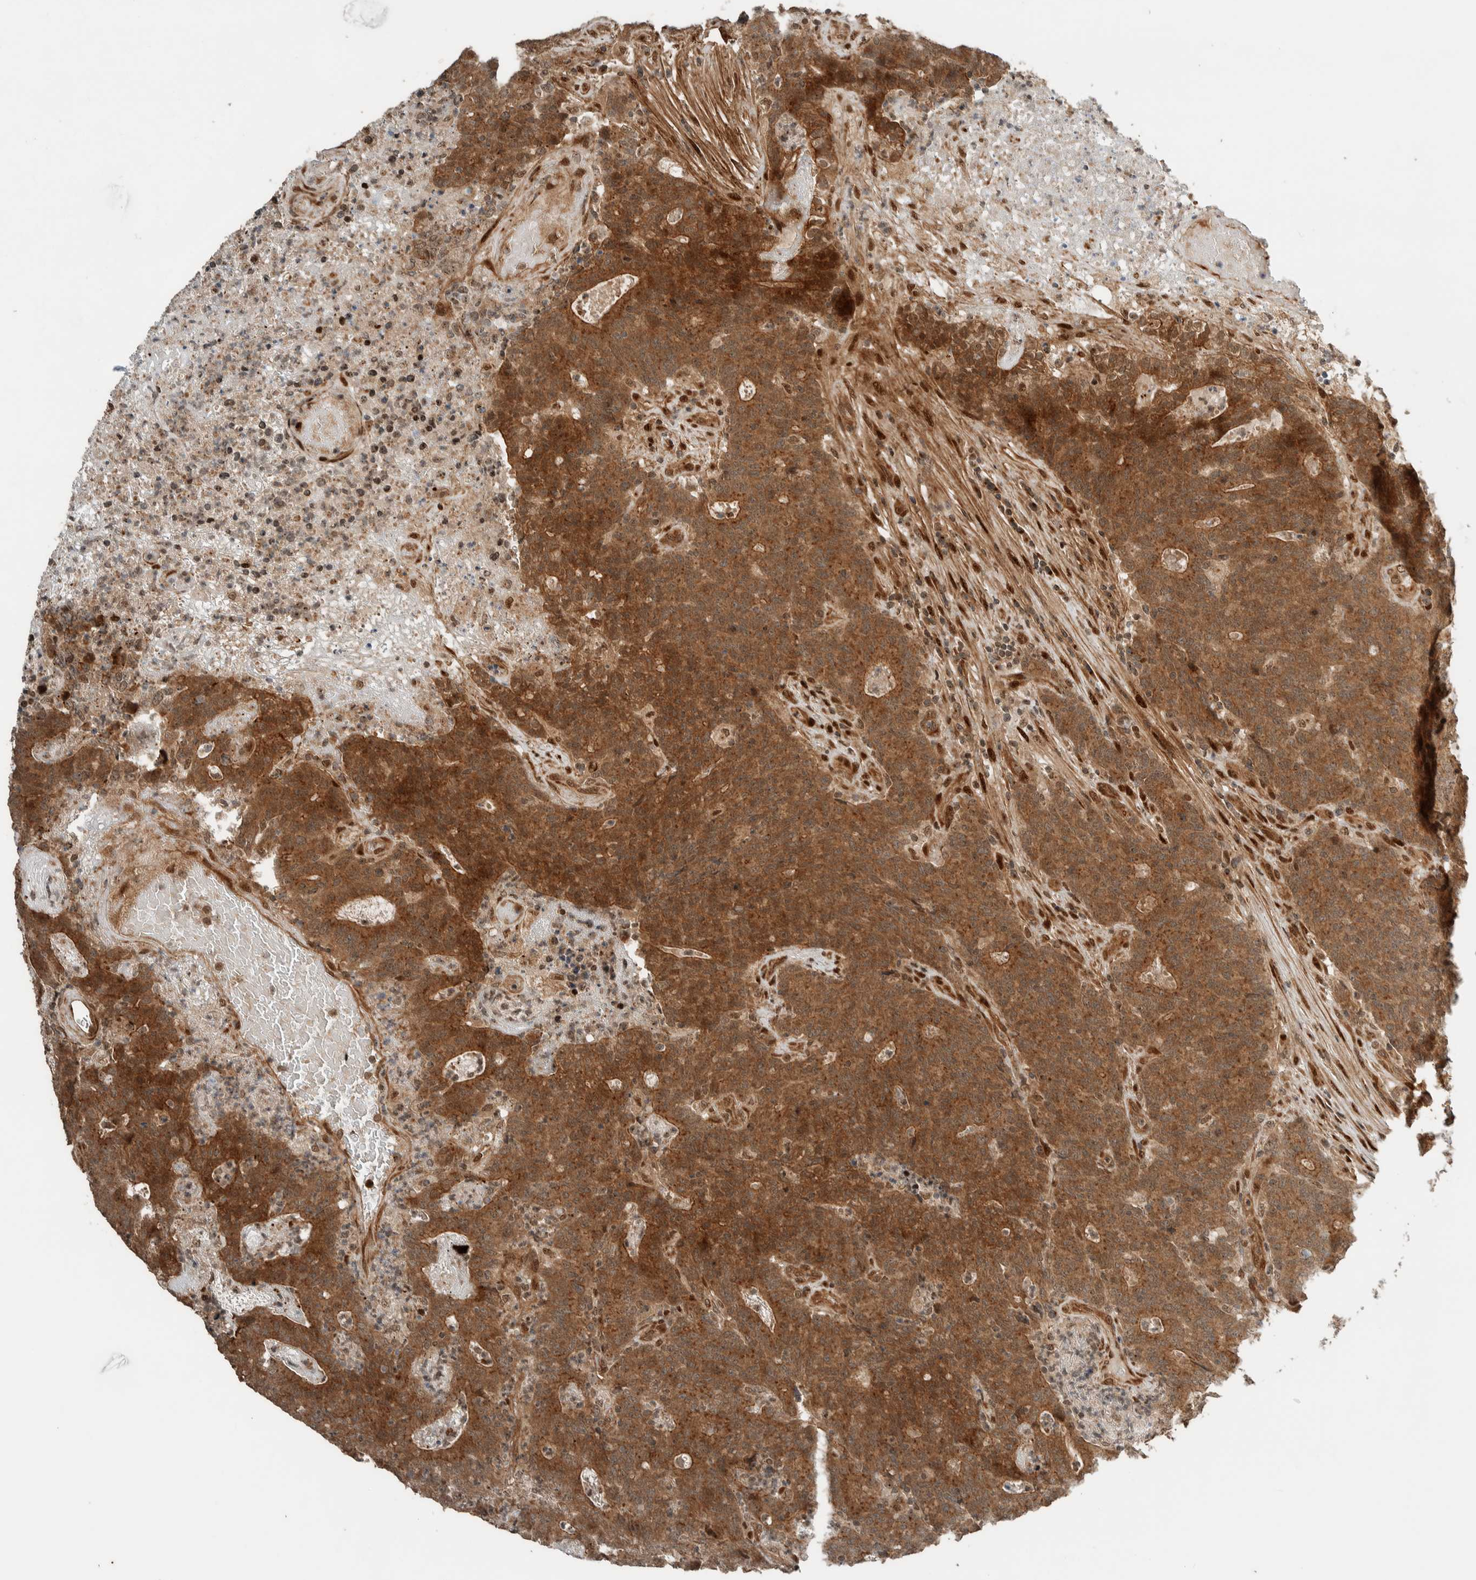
{"staining": {"intensity": "moderate", "quantity": ">75%", "location": "cytoplasmic/membranous,nuclear"}, "tissue": "colorectal cancer", "cell_type": "Tumor cells", "image_type": "cancer", "snomed": [{"axis": "morphology", "description": "Normal tissue, NOS"}, {"axis": "morphology", "description": "Adenocarcinoma, NOS"}, {"axis": "topography", "description": "Colon"}], "caption": "IHC histopathology image of neoplastic tissue: colorectal cancer stained using immunohistochemistry exhibits medium levels of moderate protein expression localized specifically in the cytoplasmic/membranous and nuclear of tumor cells, appearing as a cytoplasmic/membranous and nuclear brown color.", "gene": "STXBP4", "patient": {"sex": "female", "age": 75}}